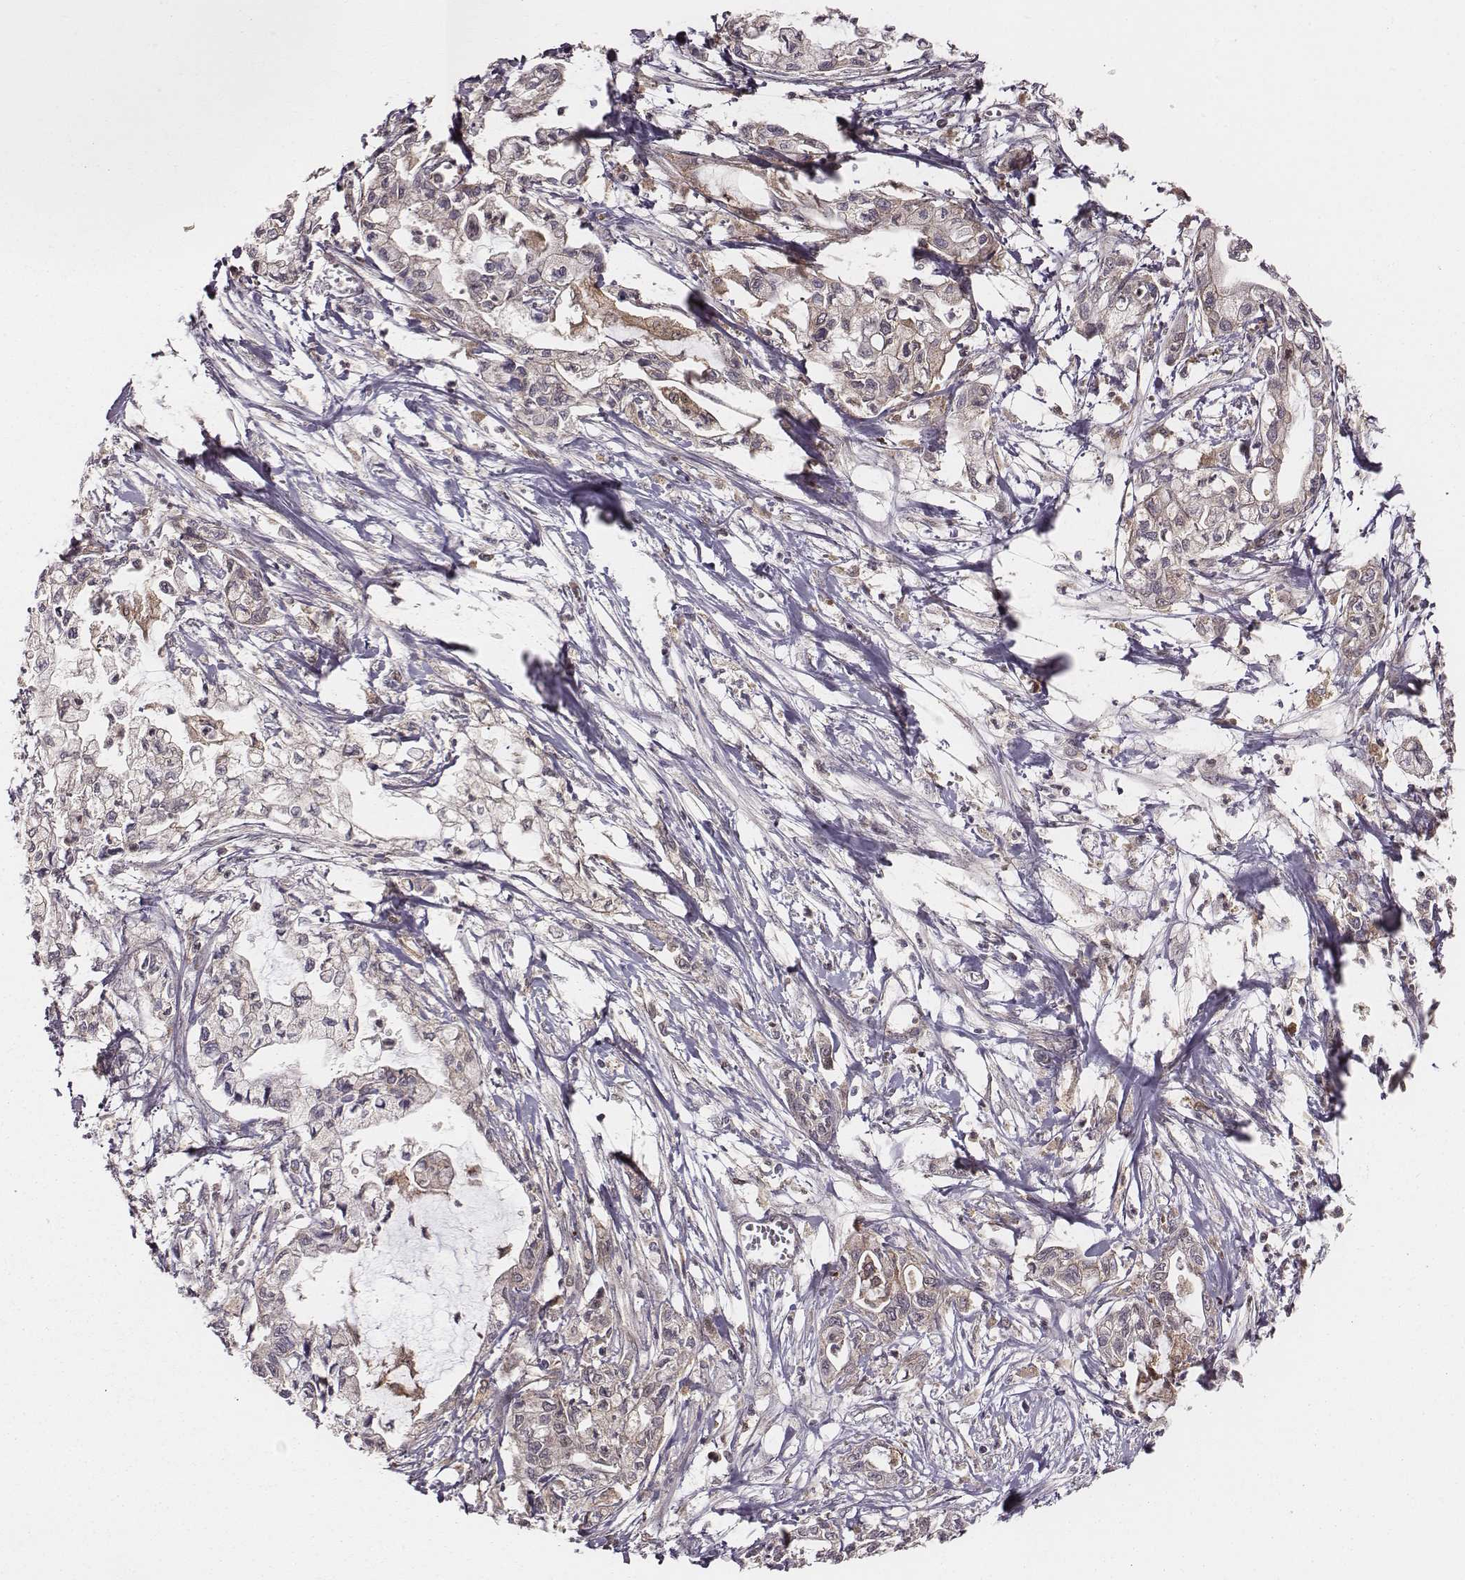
{"staining": {"intensity": "negative", "quantity": "none", "location": "none"}, "tissue": "pancreatic cancer", "cell_type": "Tumor cells", "image_type": "cancer", "snomed": [{"axis": "morphology", "description": "Adenocarcinoma, NOS"}, {"axis": "topography", "description": "Pancreas"}], "caption": "Adenocarcinoma (pancreatic) was stained to show a protein in brown. There is no significant positivity in tumor cells. (DAB (3,3'-diaminobenzidine) IHC with hematoxylin counter stain).", "gene": "VPS26A", "patient": {"sex": "male", "age": 54}}